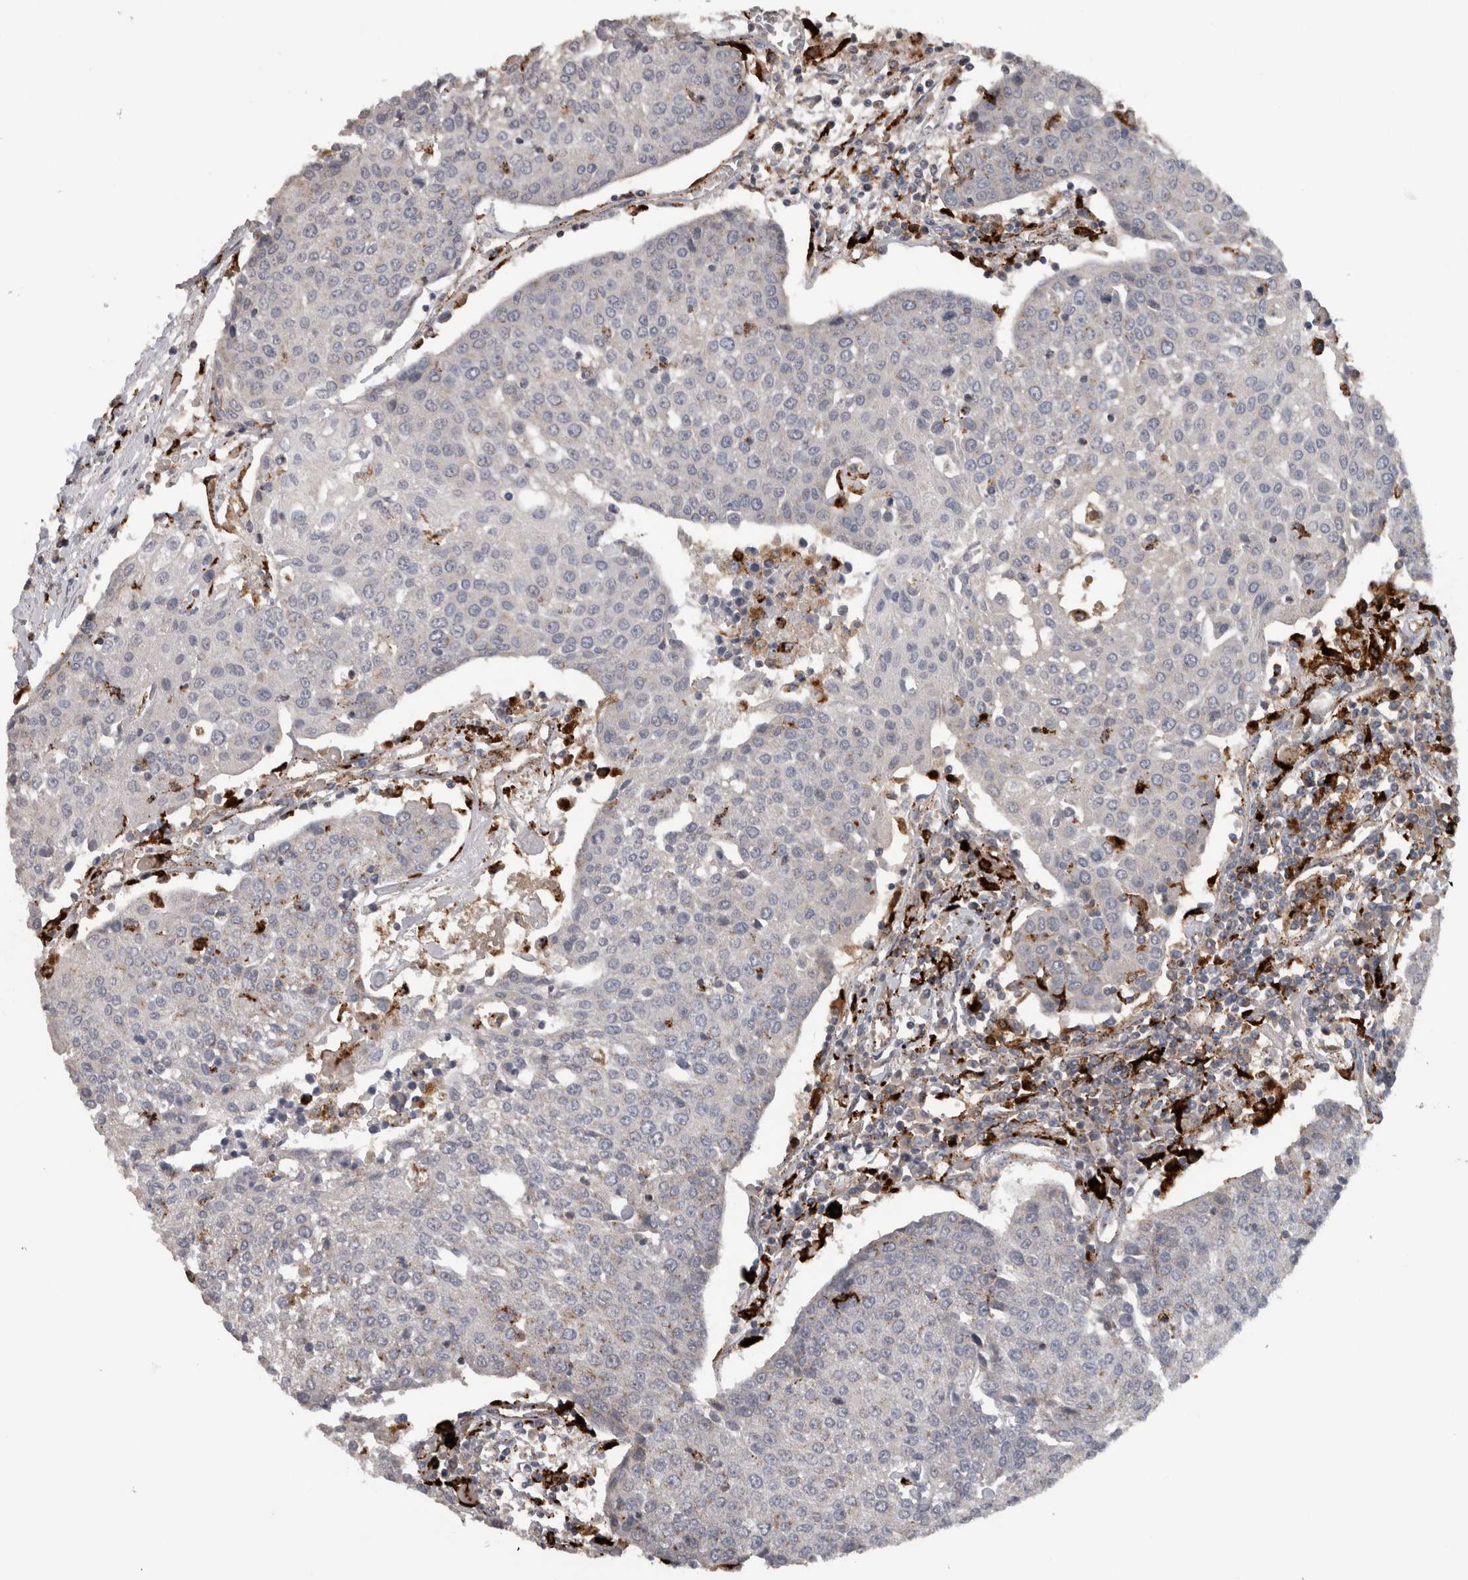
{"staining": {"intensity": "negative", "quantity": "none", "location": "none"}, "tissue": "urothelial cancer", "cell_type": "Tumor cells", "image_type": "cancer", "snomed": [{"axis": "morphology", "description": "Urothelial carcinoma, High grade"}, {"axis": "topography", "description": "Urinary bladder"}], "caption": "An immunohistochemistry photomicrograph of high-grade urothelial carcinoma is shown. There is no staining in tumor cells of high-grade urothelial carcinoma.", "gene": "CTSZ", "patient": {"sex": "female", "age": 85}}